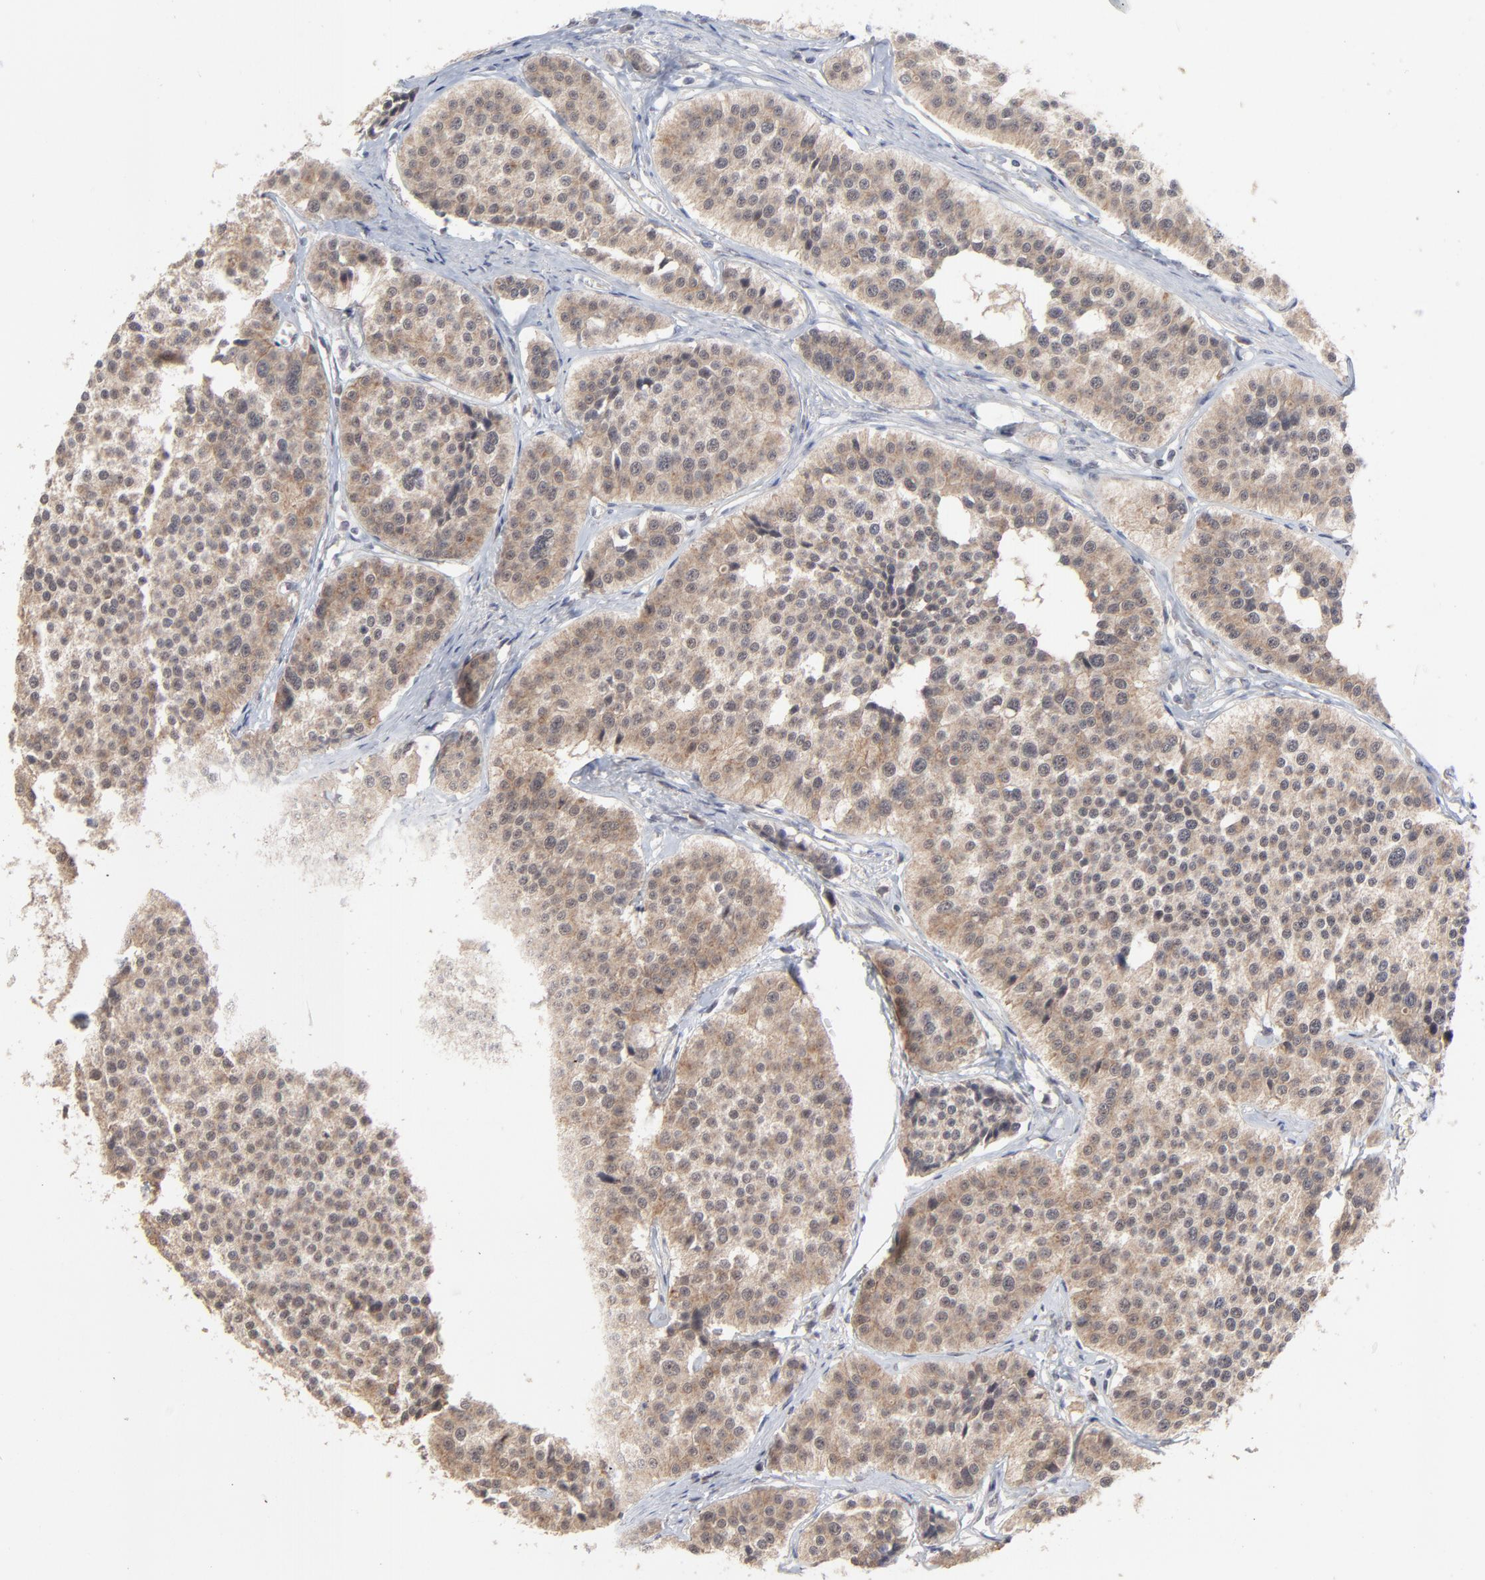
{"staining": {"intensity": "moderate", "quantity": ">75%", "location": "cytoplasmic/membranous"}, "tissue": "carcinoid", "cell_type": "Tumor cells", "image_type": "cancer", "snomed": [{"axis": "morphology", "description": "Carcinoid, malignant, NOS"}, {"axis": "topography", "description": "Small intestine"}], "caption": "A histopathology image of human carcinoid stained for a protein shows moderate cytoplasmic/membranous brown staining in tumor cells. (DAB IHC, brown staining for protein, blue staining for nuclei).", "gene": "FAM199X", "patient": {"sex": "male", "age": 60}}